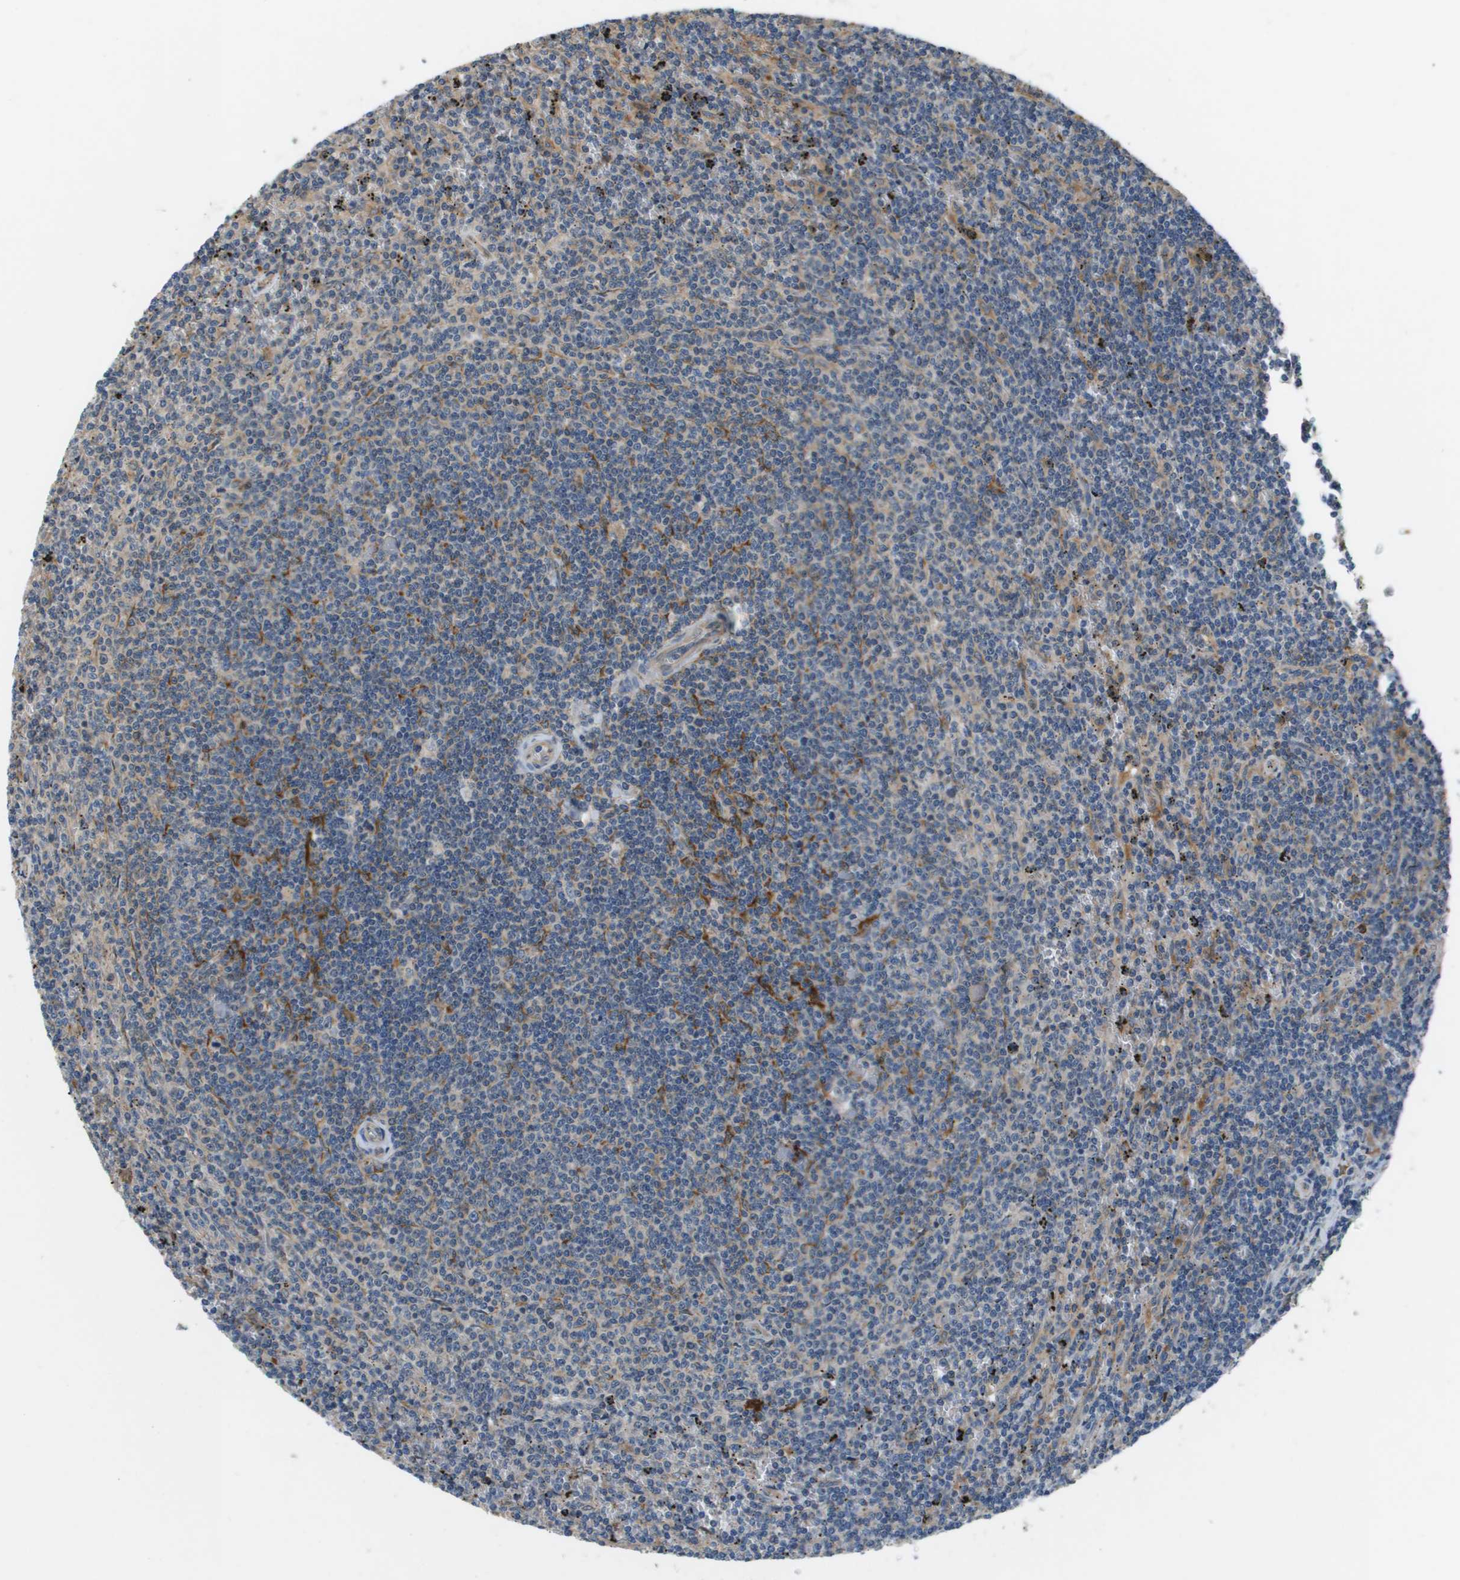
{"staining": {"intensity": "weak", "quantity": "<25%", "location": "cytoplasmic/membranous"}, "tissue": "lymphoma", "cell_type": "Tumor cells", "image_type": "cancer", "snomed": [{"axis": "morphology", "description": "Malignant lymphoma, non-Hodgkin's type, Low grade"}, {"axis": "topography", "description": "Spleen"}], "caption": "DAB (3,3'-diaminobenzidine) immunohistochemical staining of malignant lymphoma, non-Hodgkin's type (low-grade) shows no significant staining in tumor cells.", "gene": "SAMSN1", "patient": {"sex": "female", "age": 50}}